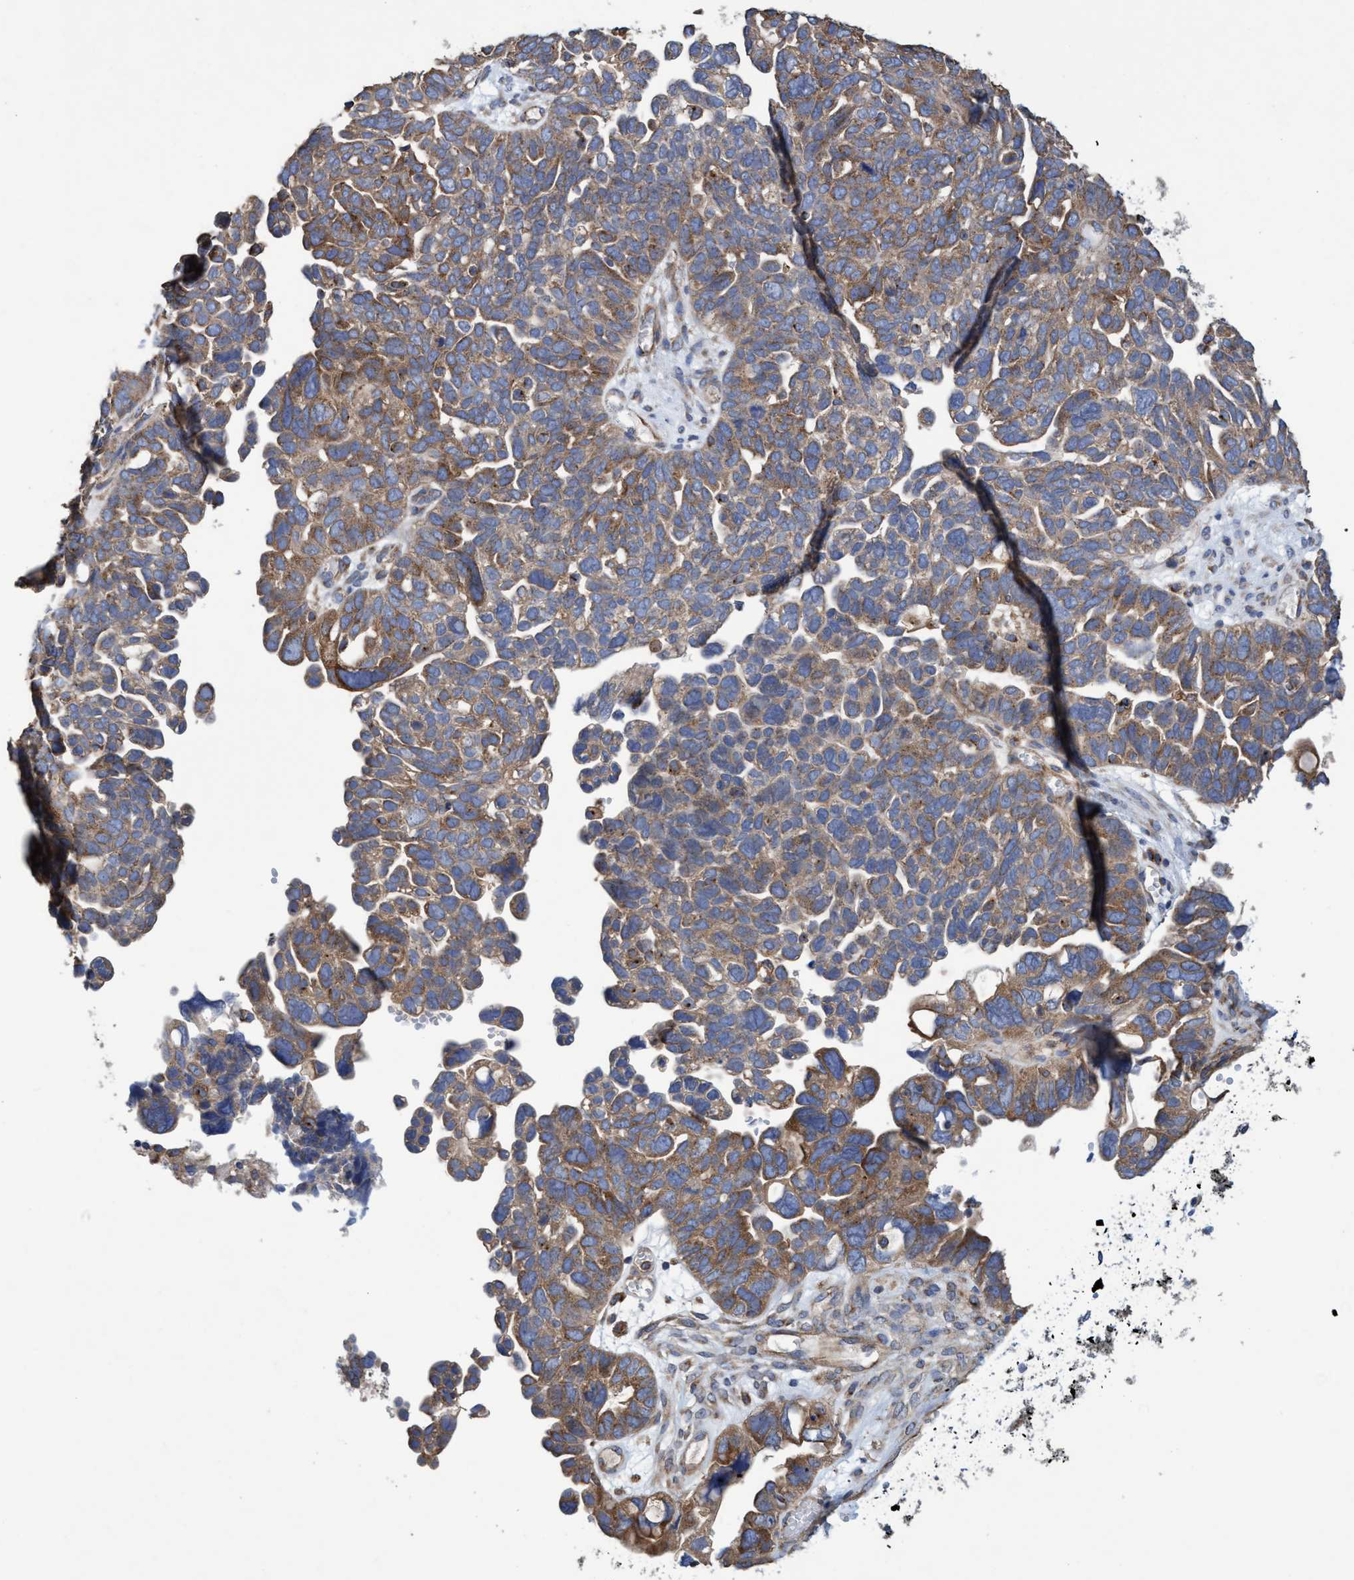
{"staining": {"intensity": "moderate", "quantity": "25%-75%", "location": "cytoplasmic/membranous"}, "tissue": "ovarian cancer", "cell_type": "Tumor cells", "image_type": "cancer", "snomed": [{"axis": "morphology", "description": "Cystadenocarcinoma, mucinous, NOS"}, {"axis": "topography", "description": "Ovary"}], "caption": "Protein staining displays moderate cytoplasmic/membranous expression in about 25%-75% of tumor cells in ovarian cancer (mucinous cystadenocarcinoma).", "gene": "BICD2", "patient": {"sex": "female", "age": 61}}